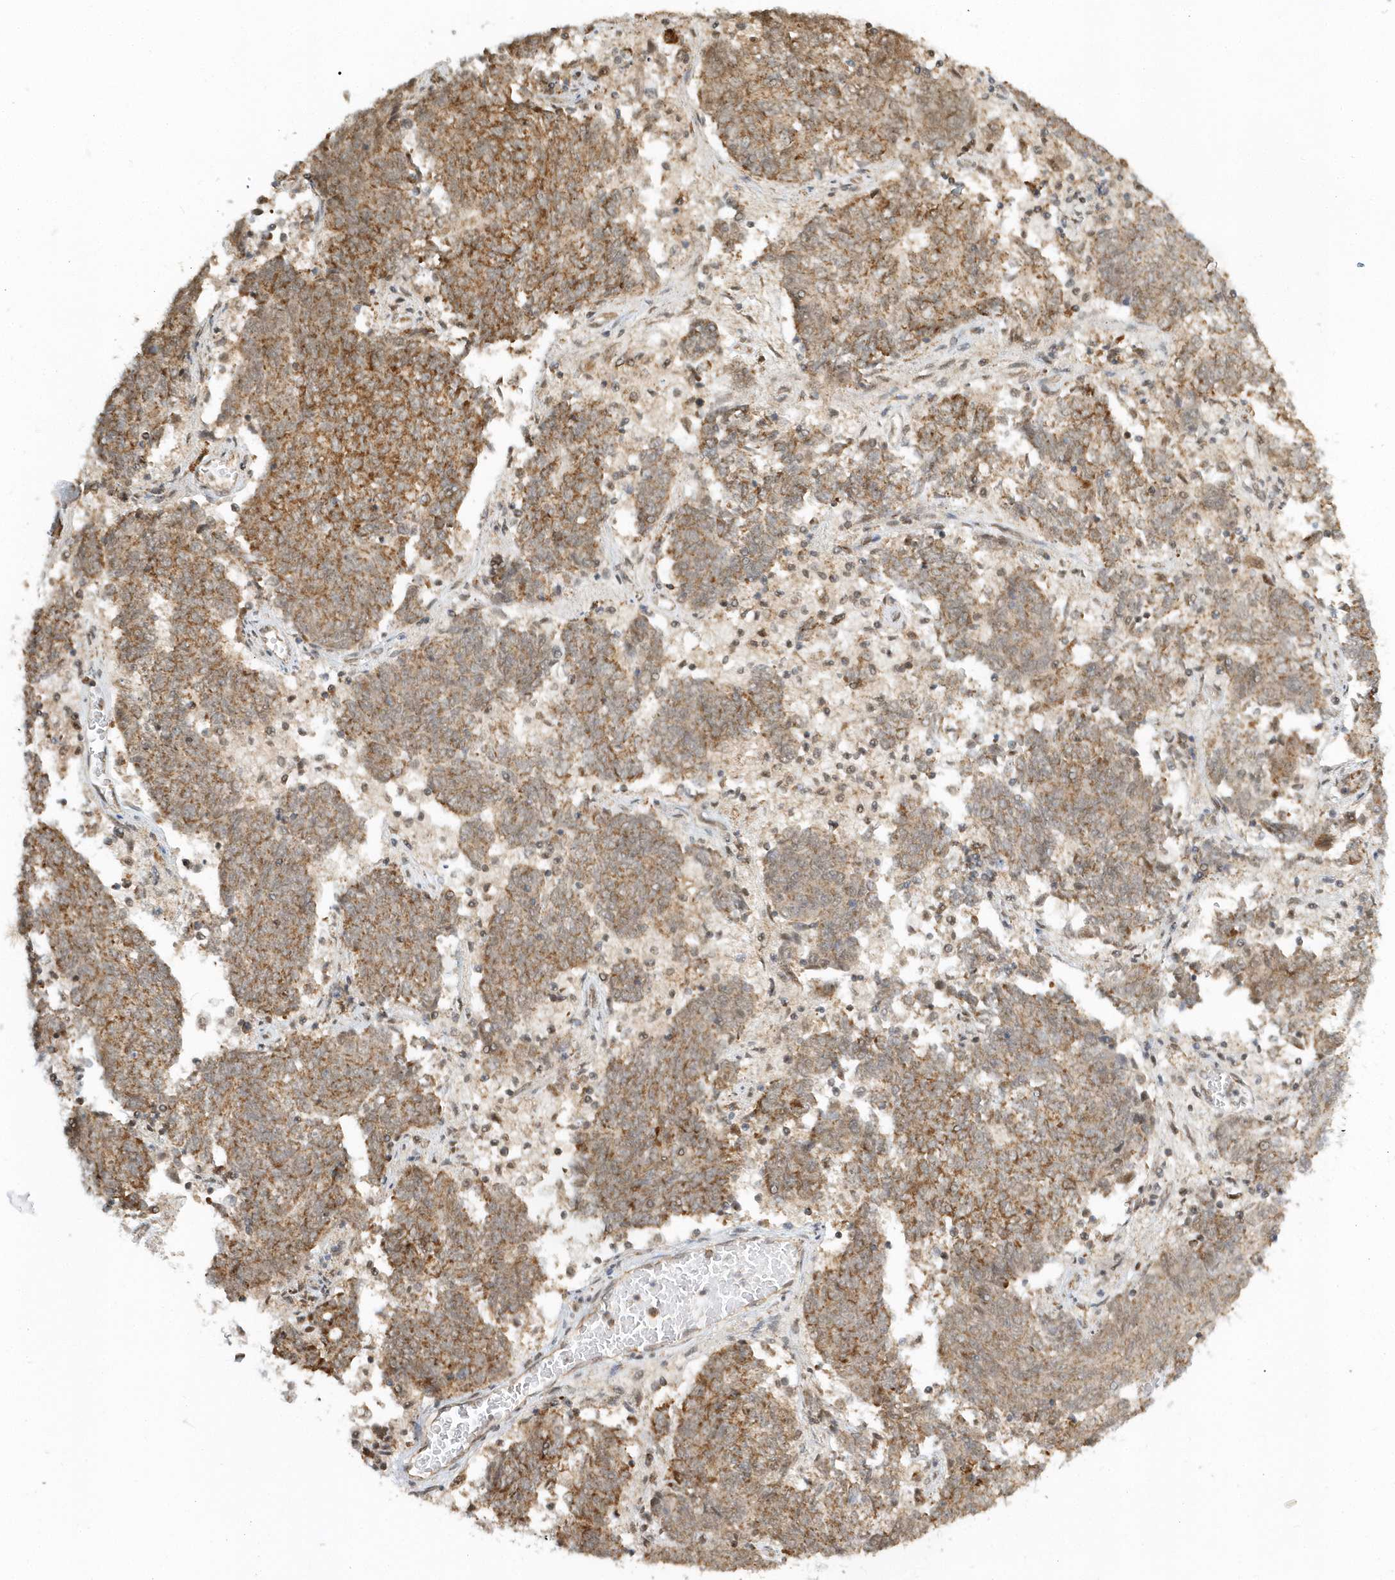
{"staining": {"intensity": "moderate", "quantity": ">75%", "location": "cytoplasmic/membranous"}, "tissue": "endometrial cancer", "cell_type": "Tumor cells", "image_type": "cancer", "snomed": [{"axis": "morphology", "description": "Adenocarcinoma, NOS"}, {"axis": "topography", "description": "Endometrium"}], "caption": "Tumor cells show medium levels of moderate cytoplasmic/membranous staining in approximately >75% of cells in human endometrial adenocarcinoma.", "gene": "PSMD6", "patient": {"sex": "female", "age": 80}}